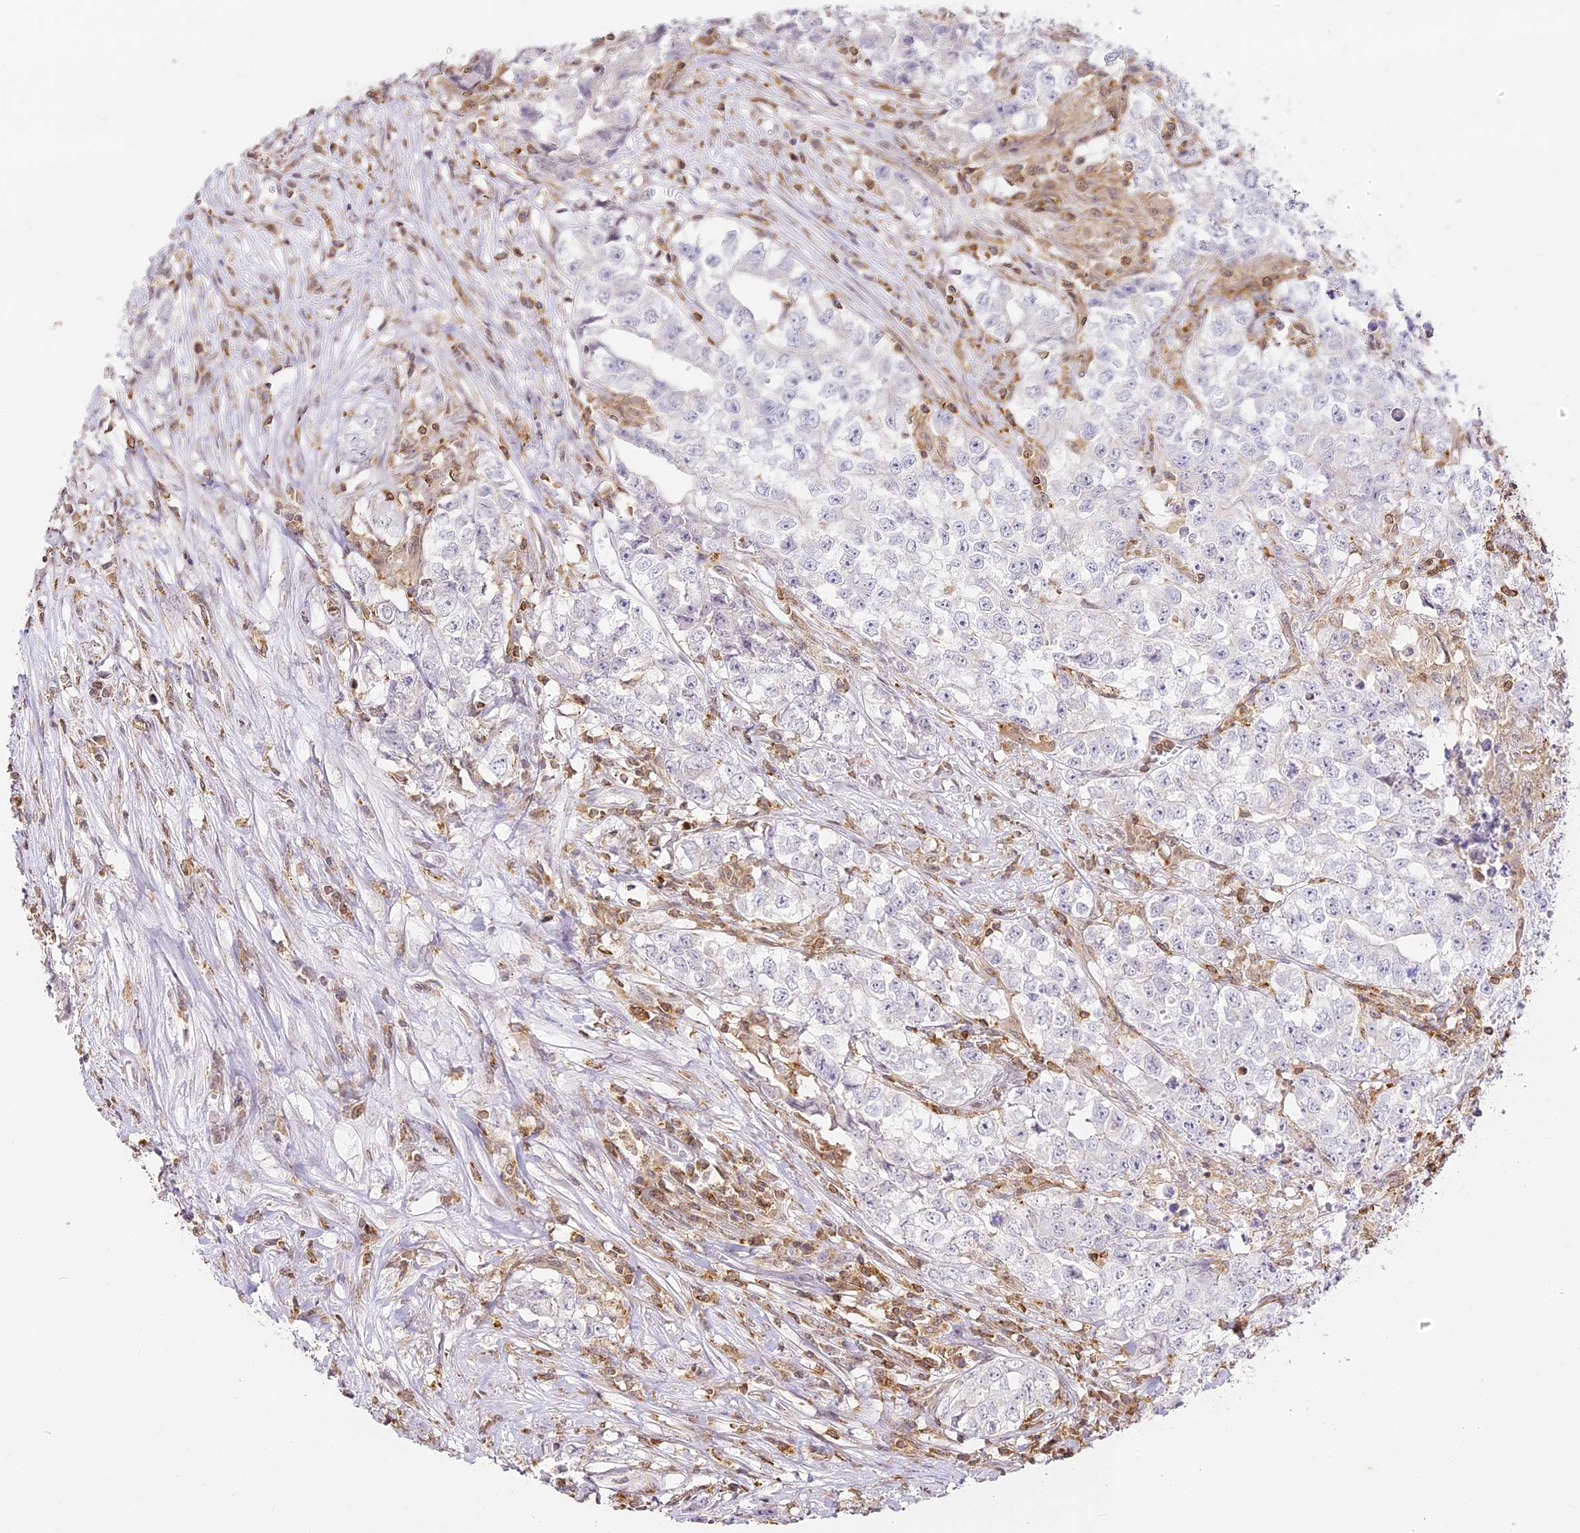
{"staining": {"intensity": "negative", "quantity": "none", "location": "none"}, "tissue": "testis cancer", "cell_type": "Tumor cells", "image_type": "cancer", "snomed": [{"axis": "morphology", "description": "Seminoma, NOS"}, {"axis": "morphology", "description": "Carcinoma, Embryonal, NOS"}, {"axis": "topography", "description": "Testis"}], "caption": "This is an IHC histopathology image of human testis seminoma. There is no staining in tumor cells.", "gene": "DOCK2", "patient": {"sex": "male", "age": 43}}